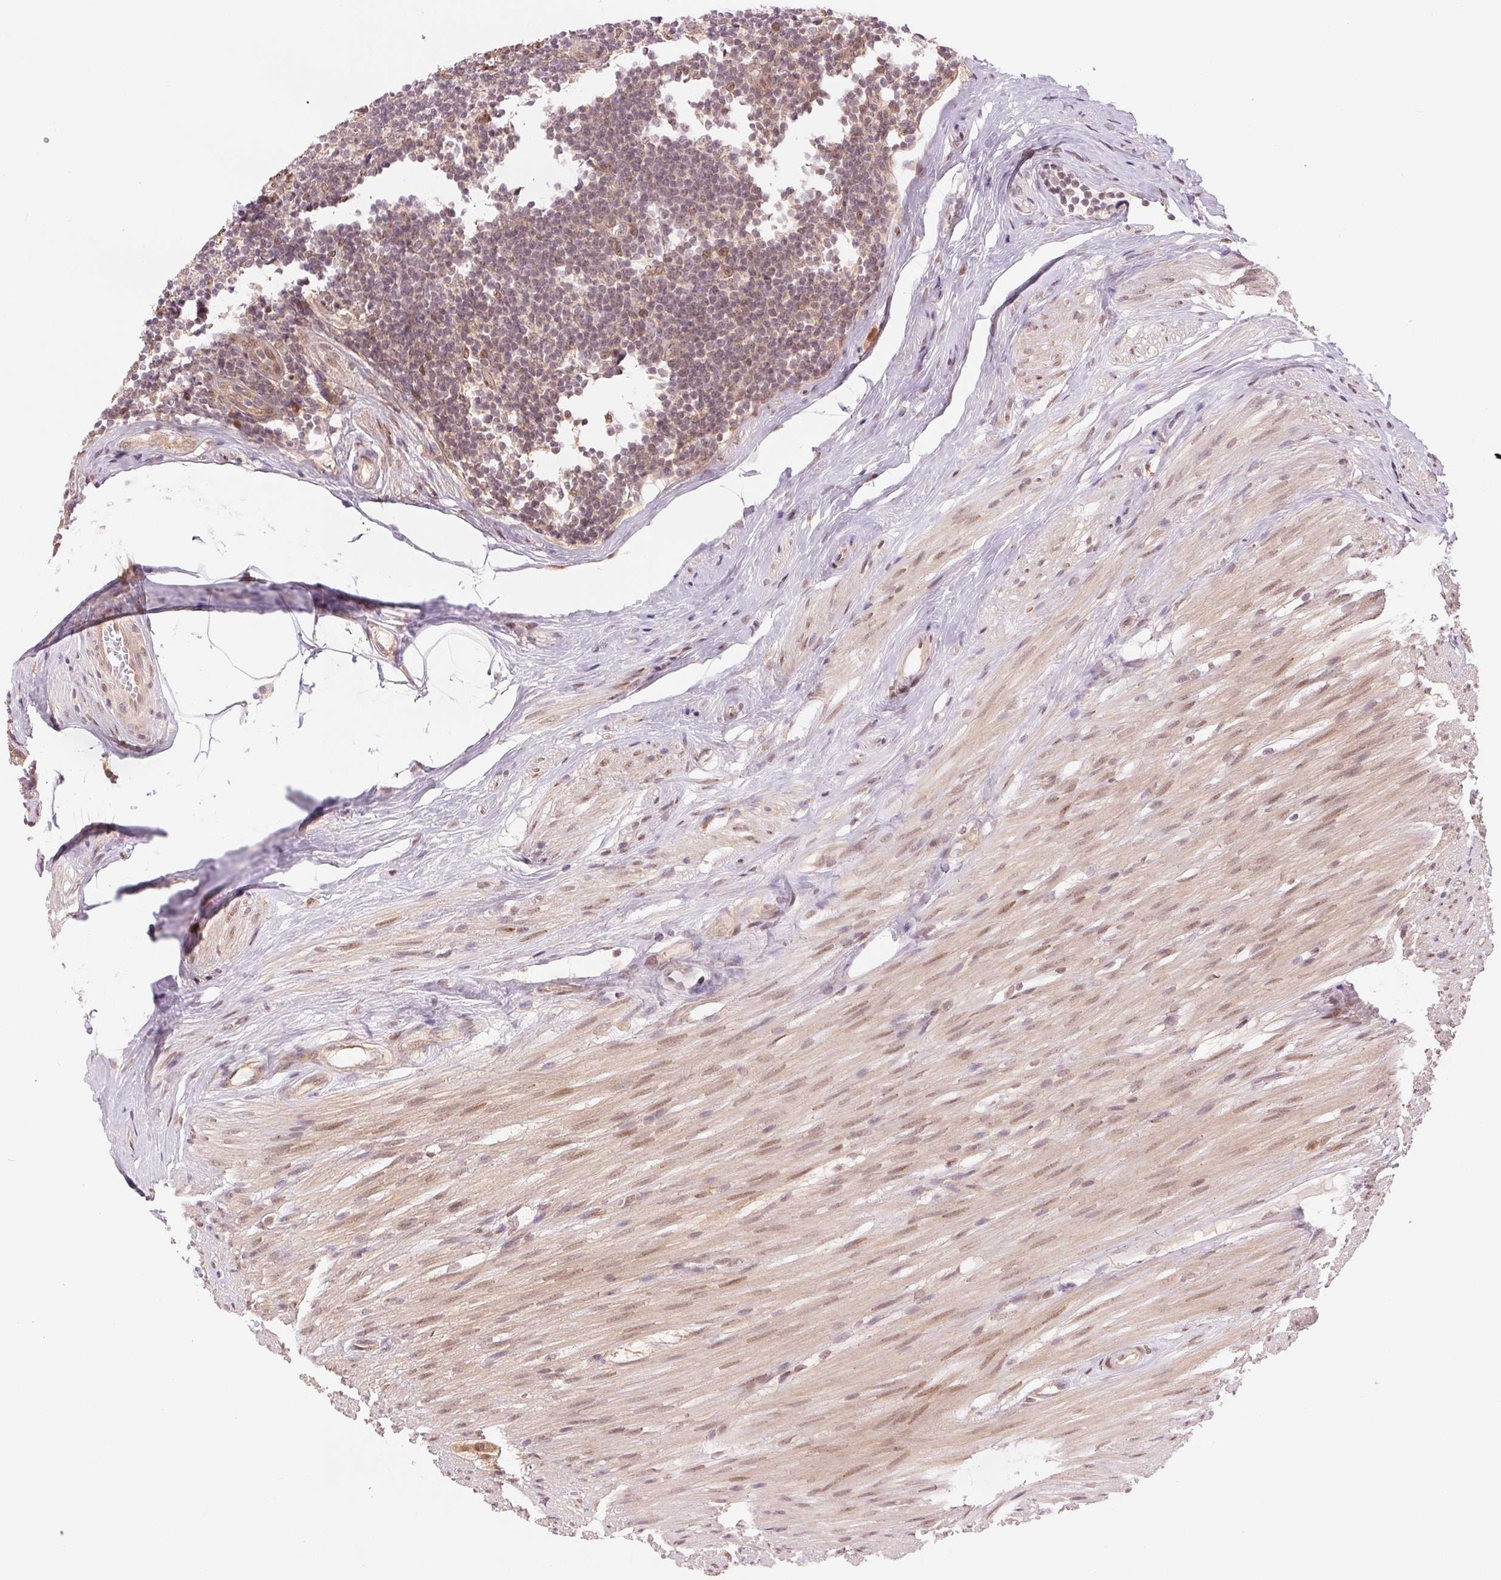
{"staining": {"intensity": "weak", "quantity": "25%-75%", "location": "cytoplasmic/membranous,nuclear"}, "tissue": "appendix", "cell_type": "Glandular cells", "image_type": "normal", "snomed": [{"axis": "morphology", "description": "Normal tissue, NOS"}, {"axis": "topography", "description": "Appendix"}], "caption": "This histopathology image demonstrates immunohistochemistry staining of normal appendix, with low weak cytoplasmic/membranous,nuclear expression in approximately 25%-75% of glandular cells.", "gene": "ERI3", "patient": {"sex": "female", "age": 56}}